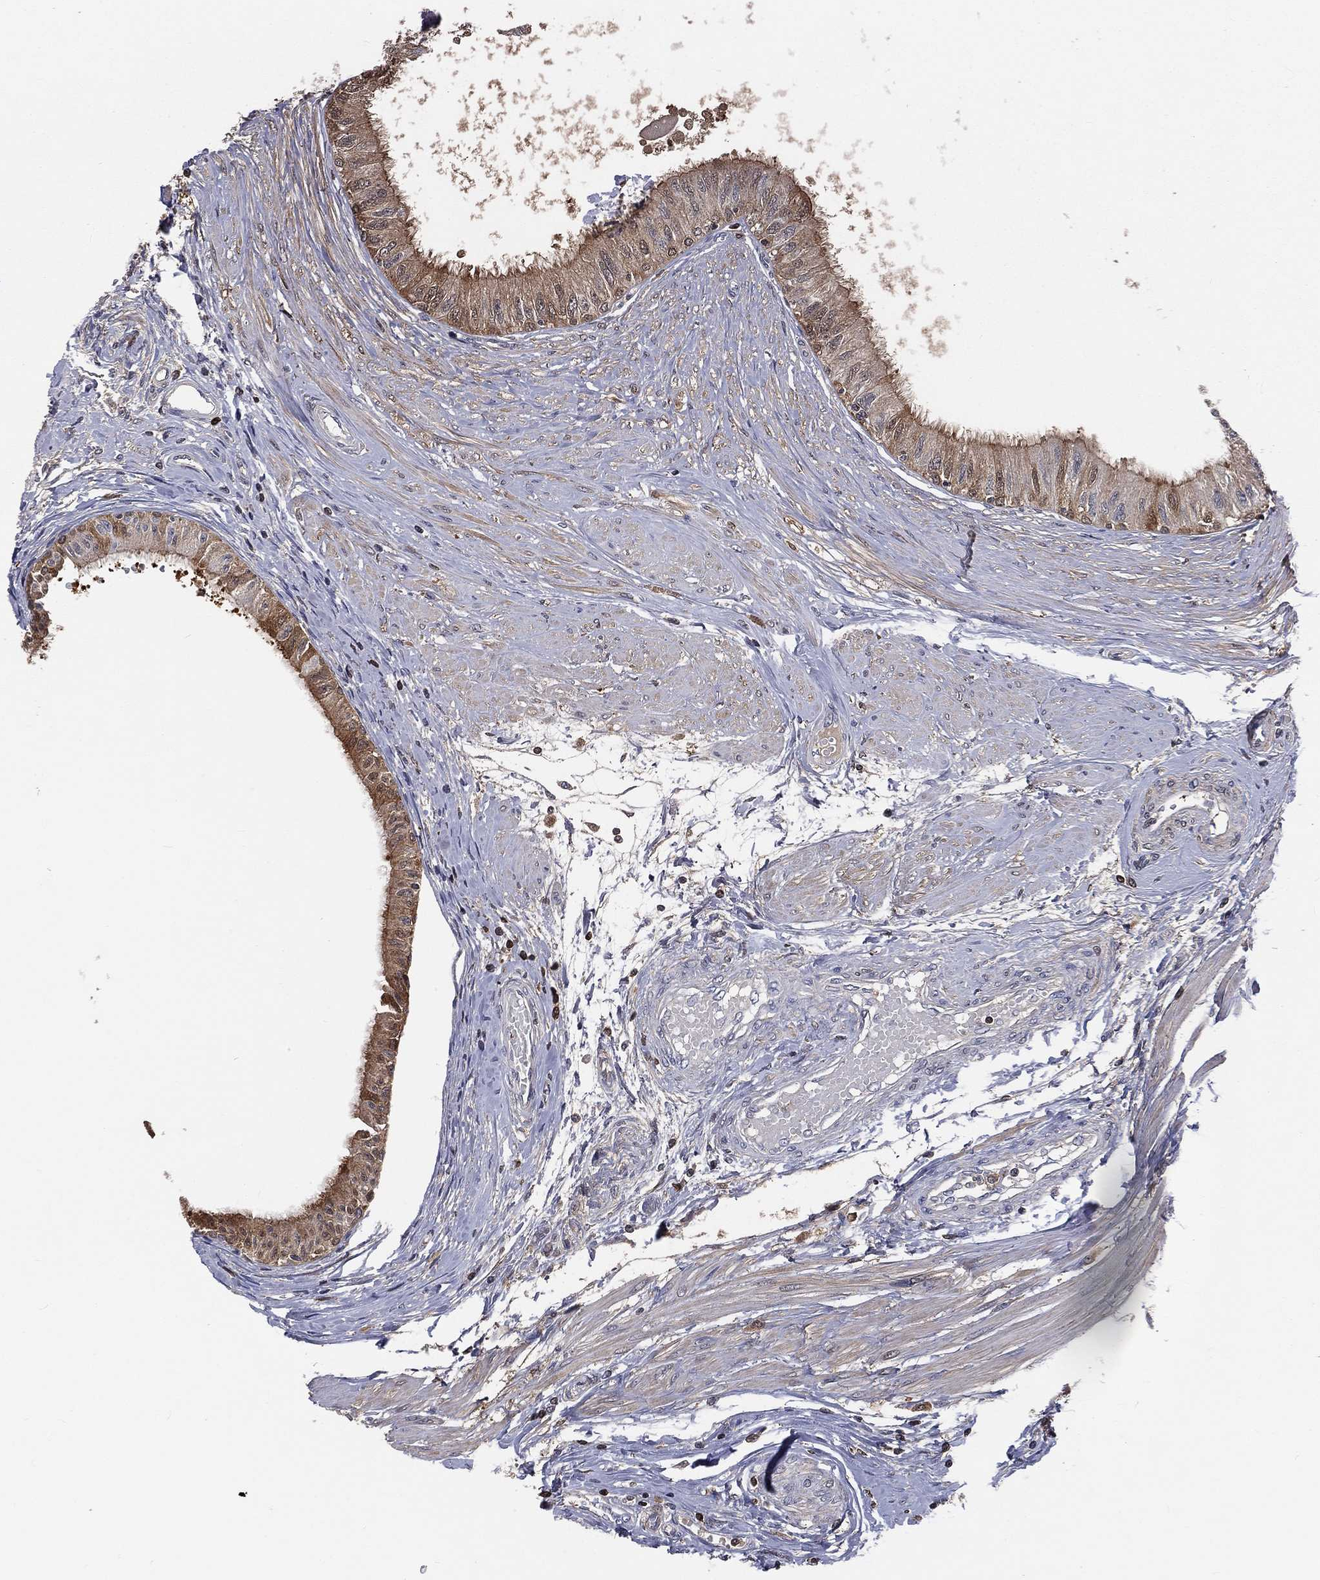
{"staining": {"intensity": "moderate", "quantity": ">75%", "location": "cytoplasmic/membranous"}, "tissue": "epididymis", "cell_type": "Glandular cells", "image_type": "normal", "snomed": [{"axis": "morphology", "description": "Normal tissue, NOS"}, {"axis": "morphology", "description": "Seminoma, NOS"}, {"axis": "topography", "description": "Testis"}, {"axis": "topography", "description": "Epididymis"}], "caption": "Immunohistochemical staining of benign epididymis exhibits medium levels of moderate cytoplasmic/membranous positivity in approximately >75% of glandular cells. Ihc stains the protein in brown and the nuclei are stained blue.", "gene": "TBC1D2", "patient": {"sex": "male", "age": 61}}